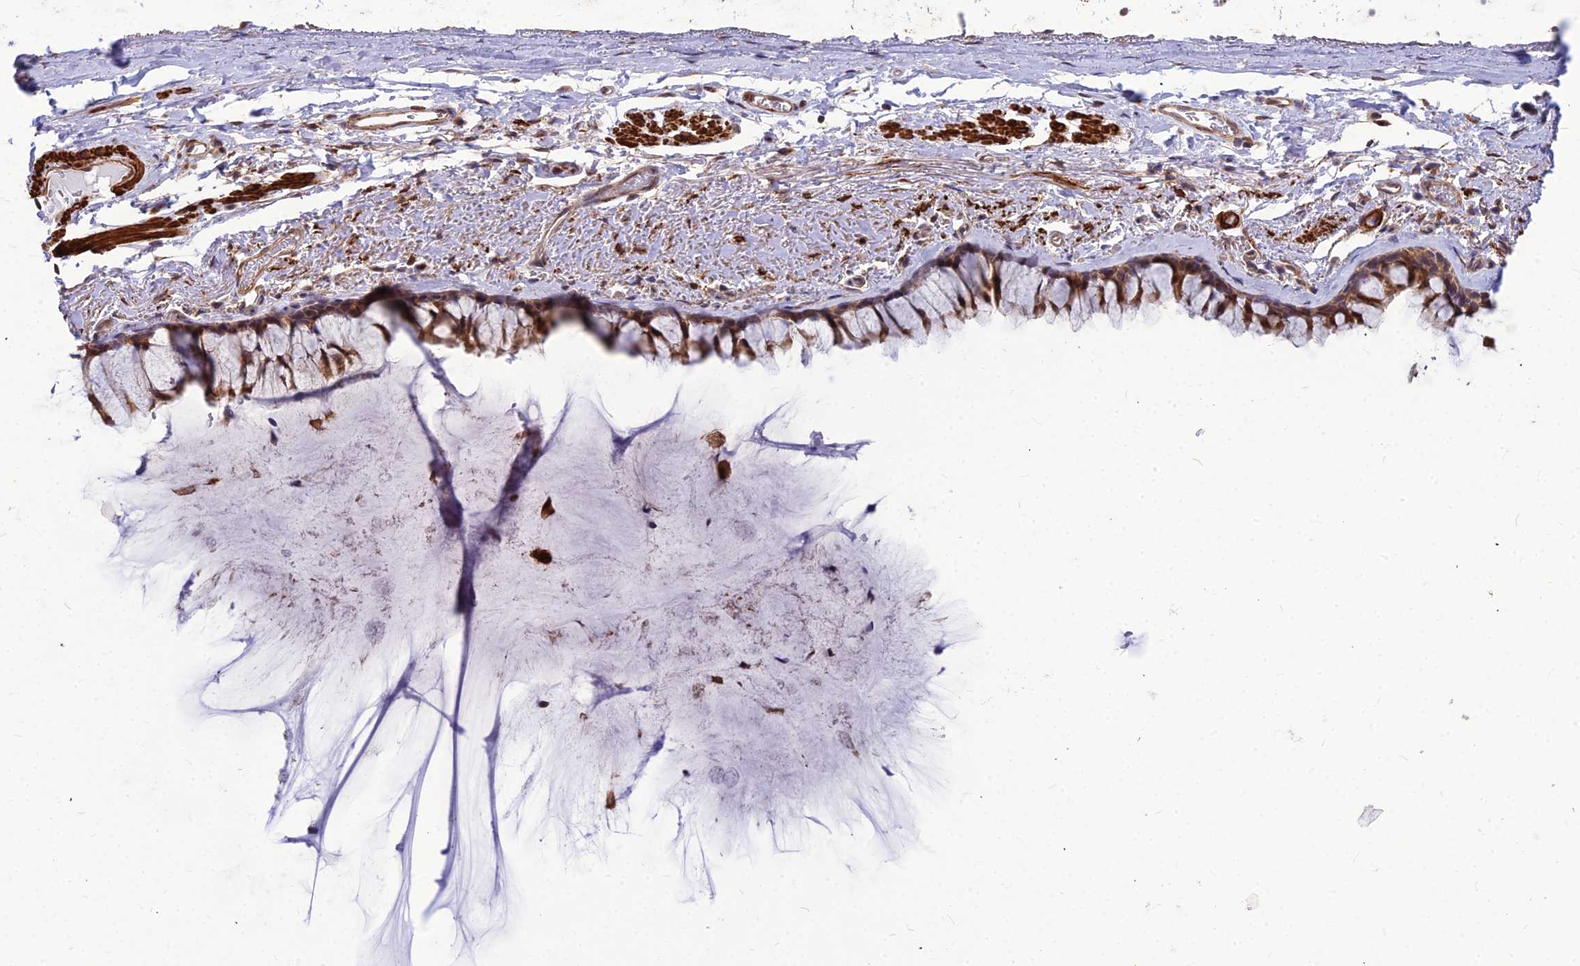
{"staining": {"intensity": "moderate", "quantity": ">75%", "location": "cytoplasmic/membranous"}, "tissue": "bronchus", "cell_type": "Respiratory epithelial cells", "image_type": "normal", "snomed": [{"axis": "morphology", "description": "Normal tissue, NOS"}, {"axis": "topography", "description": "Bronchus"}], "caption": "Bronchus stained with DAB immunohistochemistry shows medium levels of moderate cytoplasmic/membranous positivity in approximately >75% of respiratory epithelial cells.", "gene": "LEKR1", "patient": {"sex": "male", "age": 65}}